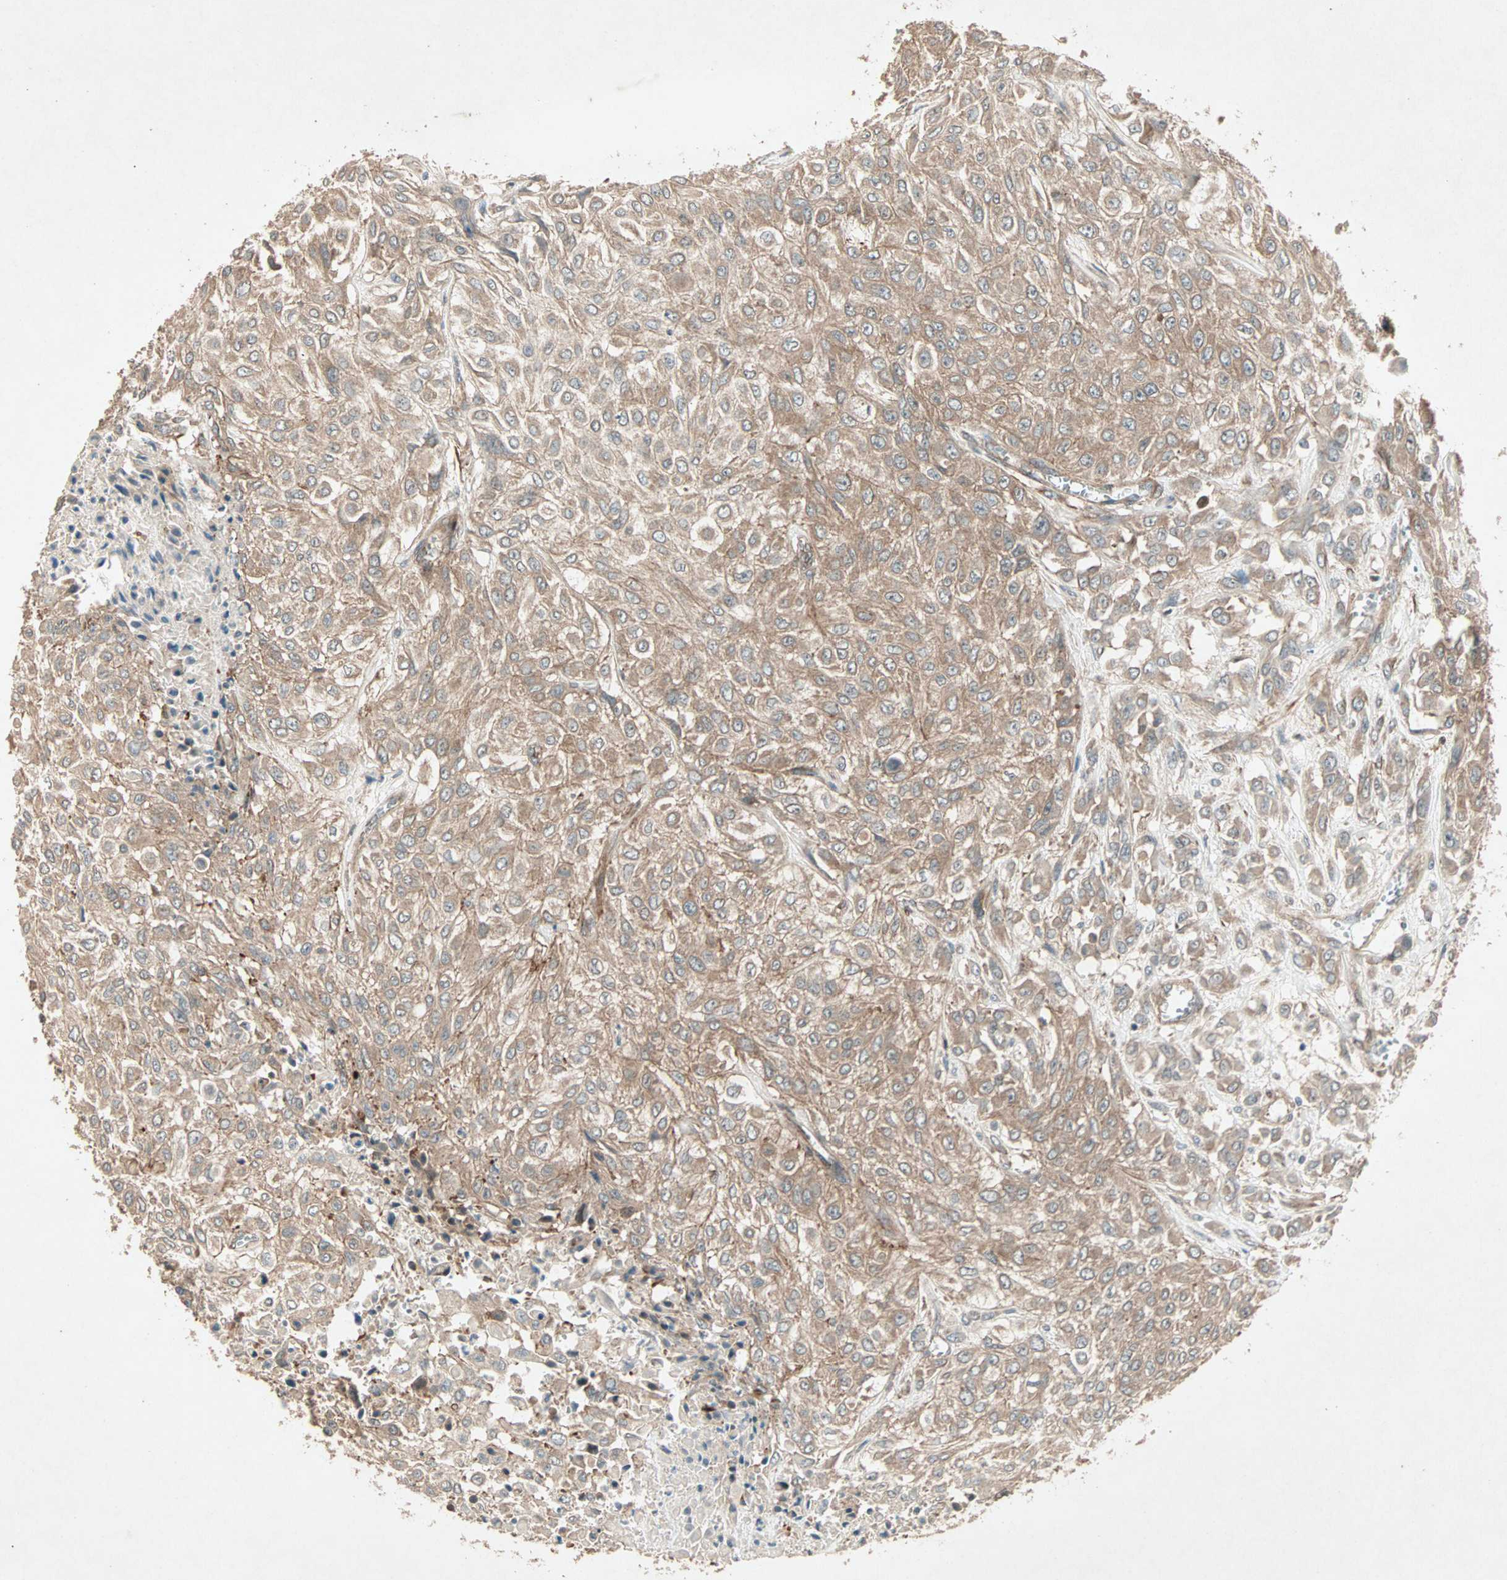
{"staining": {"intensity": "moderate", "quantity": ">75%", "location": "cytoplasmic/membranous"}, "tissue": "urothelial cancer", "cell_type": "Tumor cells", "image_type": "cancer", "snomed": [{"axis": "morphology", "description": "Urothelial carcinoma, High grade"}, {"axis": "topography", "description": "Urinary bladder"}], "caption": "Protein staining exhibits moderate cytoplasmic/membranous expression in about >75% of tumor cells in high-grade urothelial carcinoma.", "gene": "SDSL", "patient": {"sex": "male", "age": 57}}